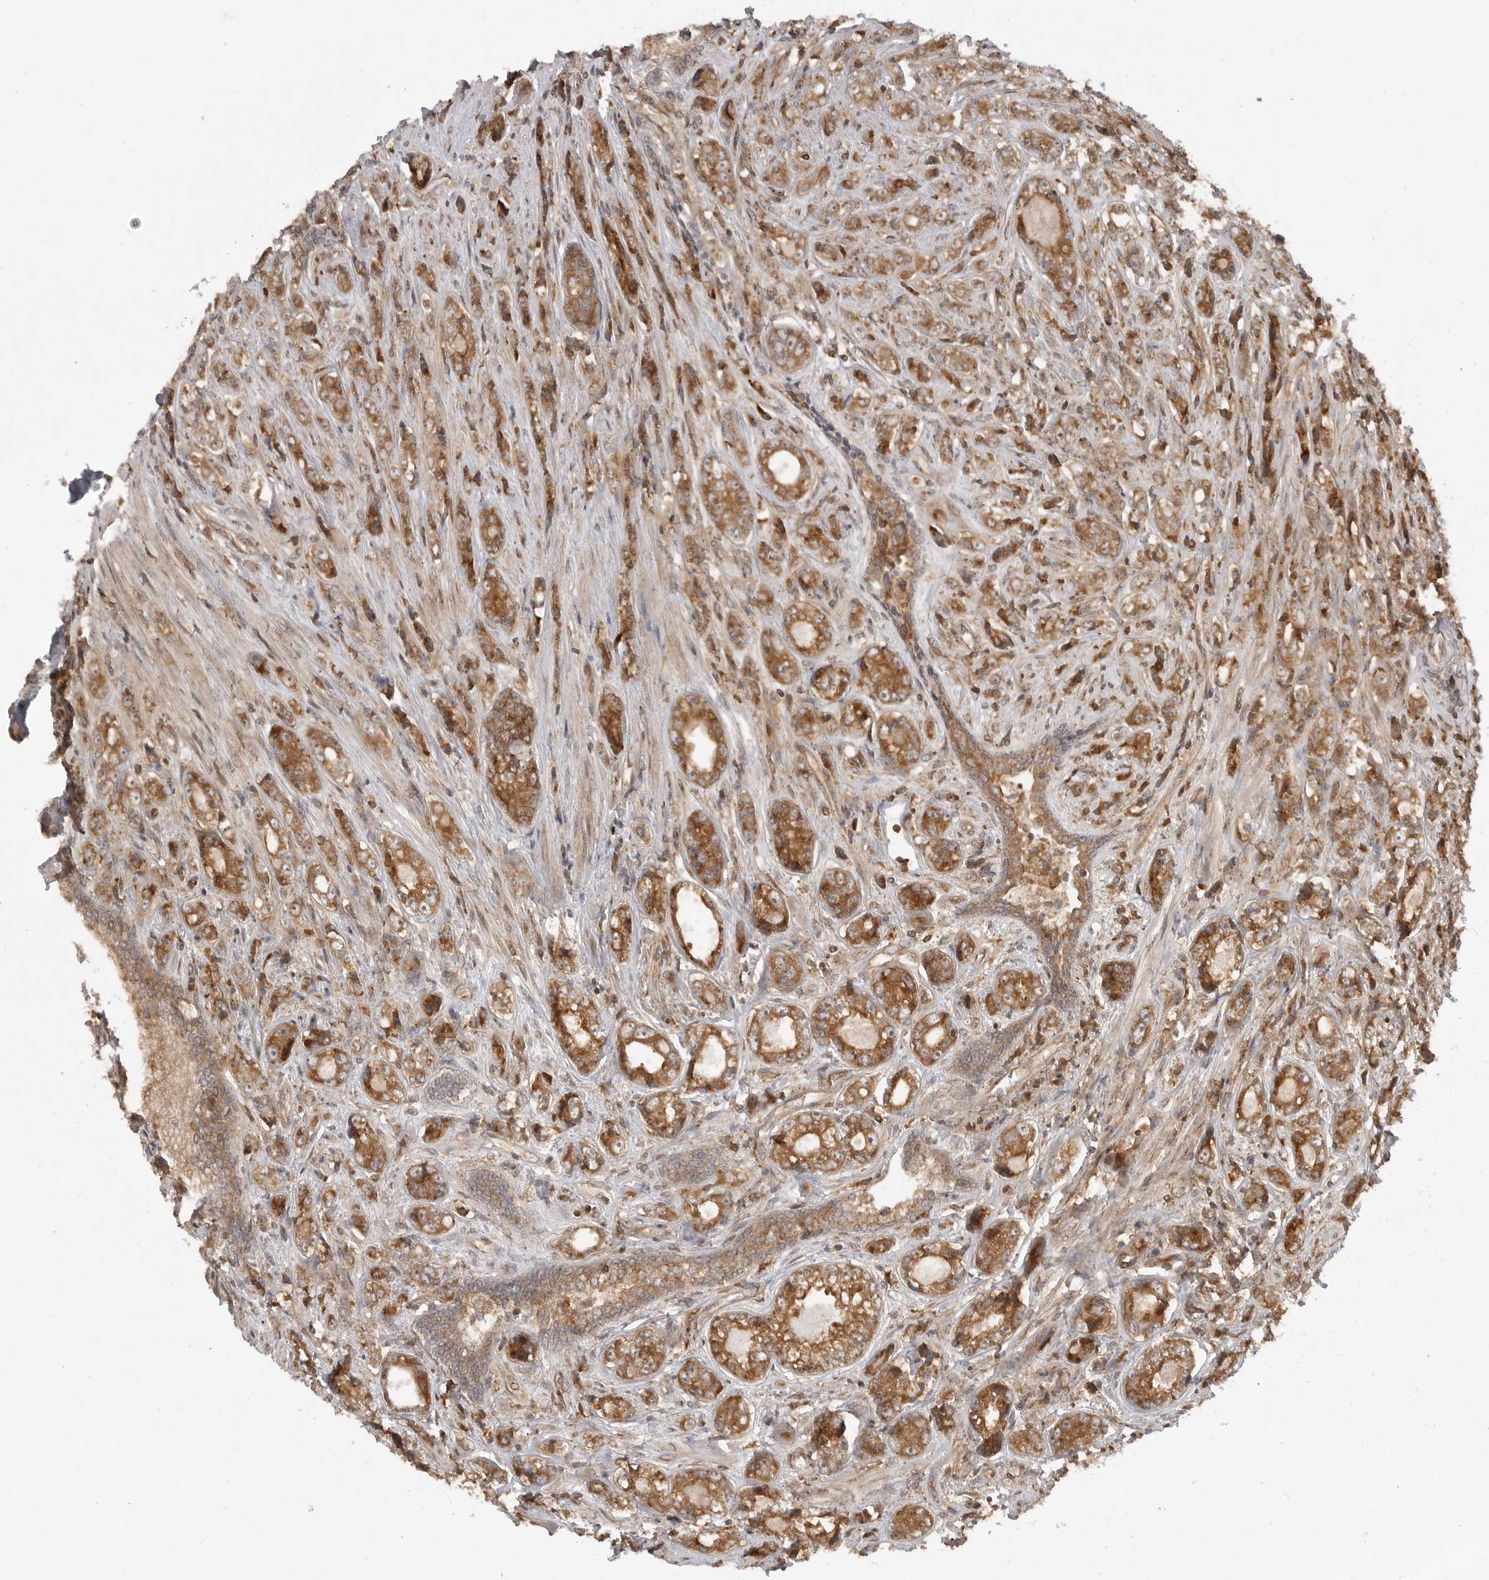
{"staining": {"intensity": "strong", "quantity": ">75%", "location": "cytoplasmic/membranous"}, "tissue": "prostate cancer", "cell_type": "Tumor cells", "image_type": "cancer", "snomed": [{"axis": "morphology", "description": "Adenocarcinoma, High grade"}, {"axis": "topography", "description": "Prostate"}], "caption": "Prostate high-grade adenocarcinoma stained with a brown dye displays strong cytoplasmic/membranous positive positivity in about >75% of tumor cells.", "gene": "FAT3", "patient": {"sex": "male", "age": 61}}